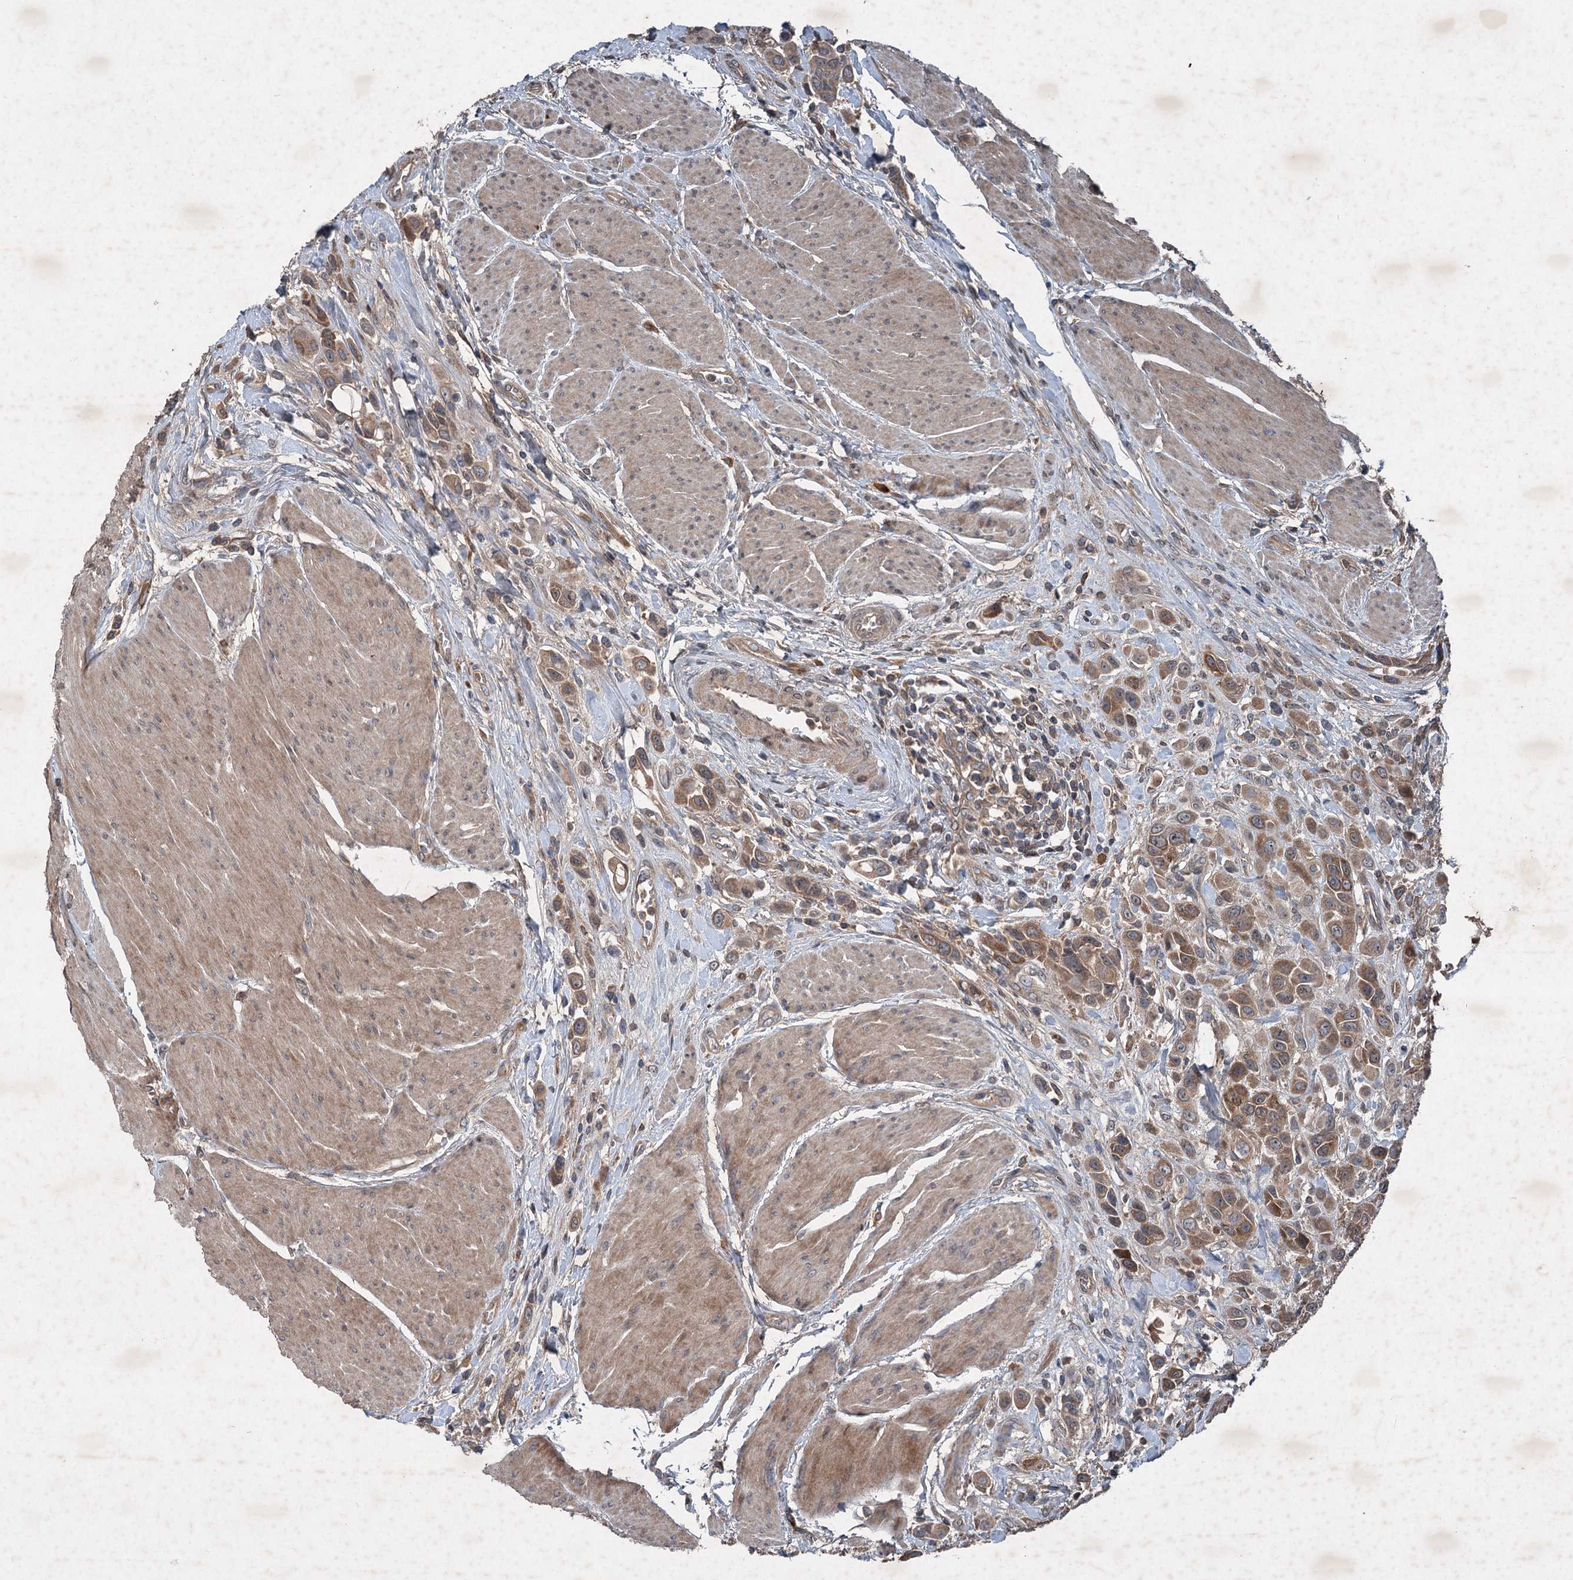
{"staining": {"intensity": "weak", "quantity": ">75%", "location": "cytoplasmic/membranous"}, "tissue": "urothelial cancer", "cell_type": "Tumor cells", "image_type": "cancer", "snomed": [{"axis": "morphology", "description": "Urothelial carcinoma, High grade"}, {"axis": "topography", "description": "Urinary bladder"}], "caption": "Protein staining by immunohistochemistry shows weak cytoplasmic/membranous staining in approximately >75% of tumor cells in high-grade urothelial carcinoma.", "gene": "ALAS1", "patient": {"sex": "male", "age": 50}}